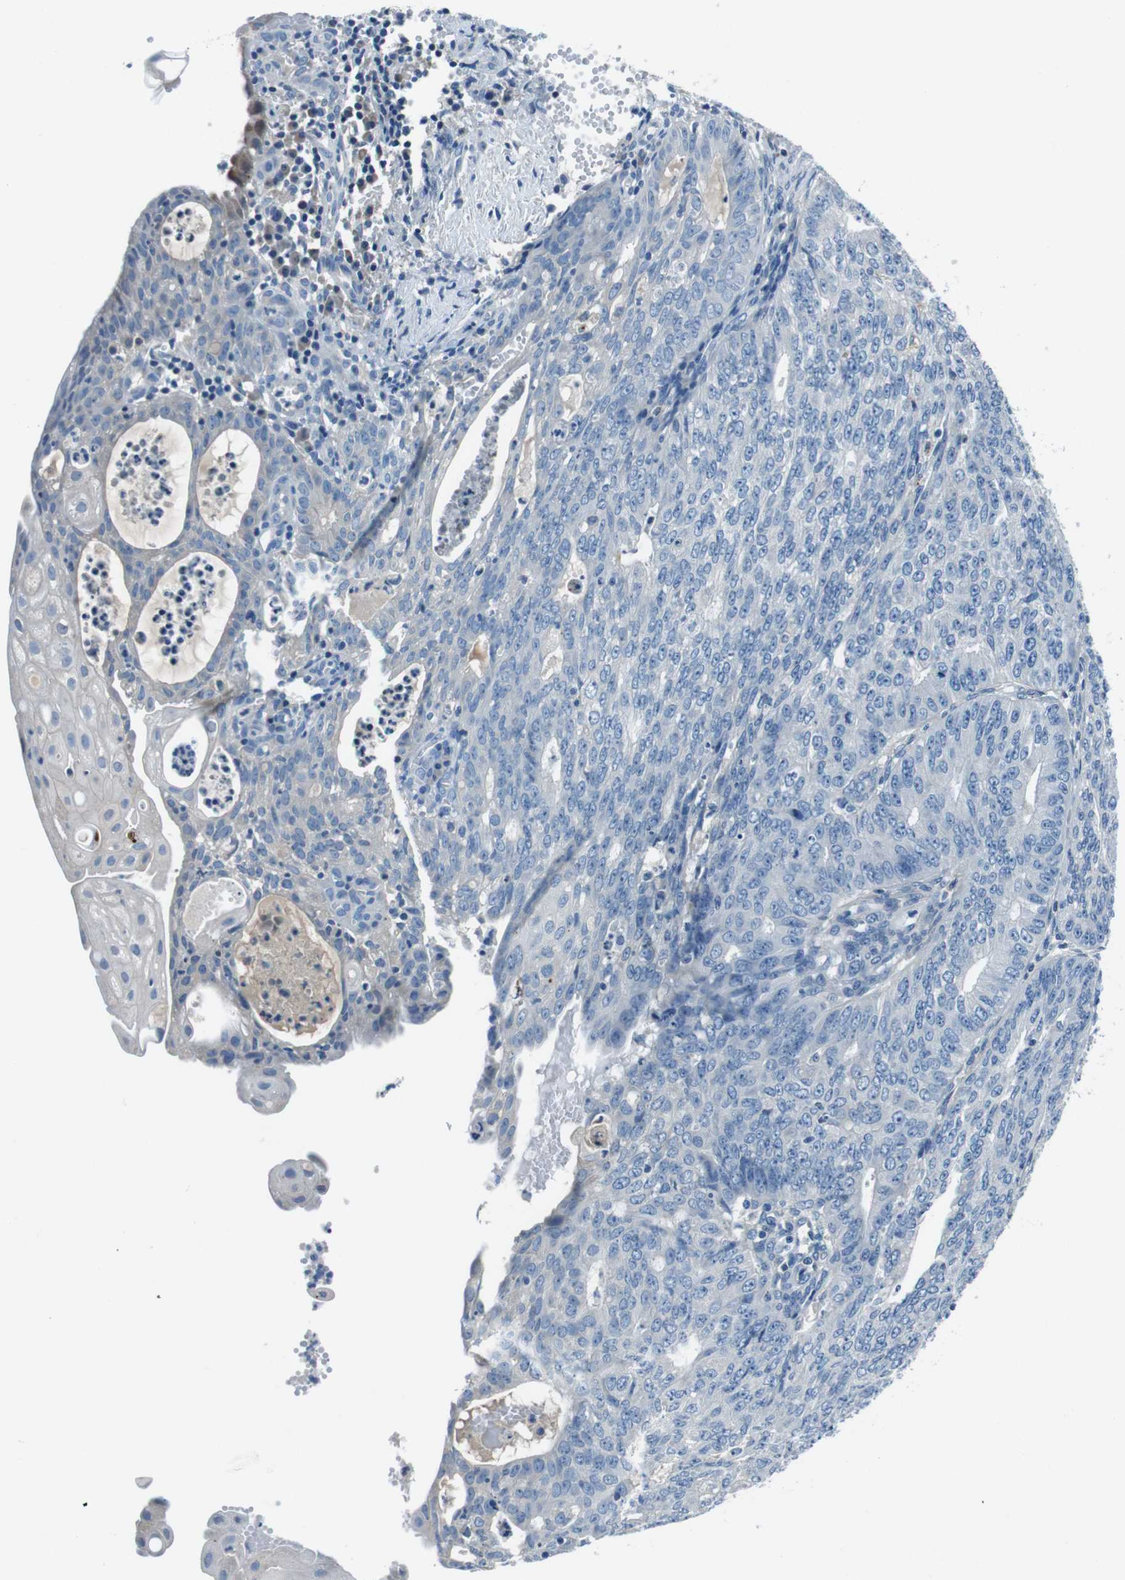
{"staining": {"intensity": "negative", "quantity": "none", "location": "none"}, "tissue": "endometrial cancer", "cell_type": "Tumor cells", "image_type": "cancer", "snomed": [{"axis": "morphology", "description": "Adenocarcinoma, NOS"}, {"axis": "topography", "description": "Endometrium"}], "caption": "Histopathology image shows no significant protein expression in tumor cells of endometrial adenocarcinoma.", "gene": "TULP3", "patient": {"sex": "female", "age": 32}}